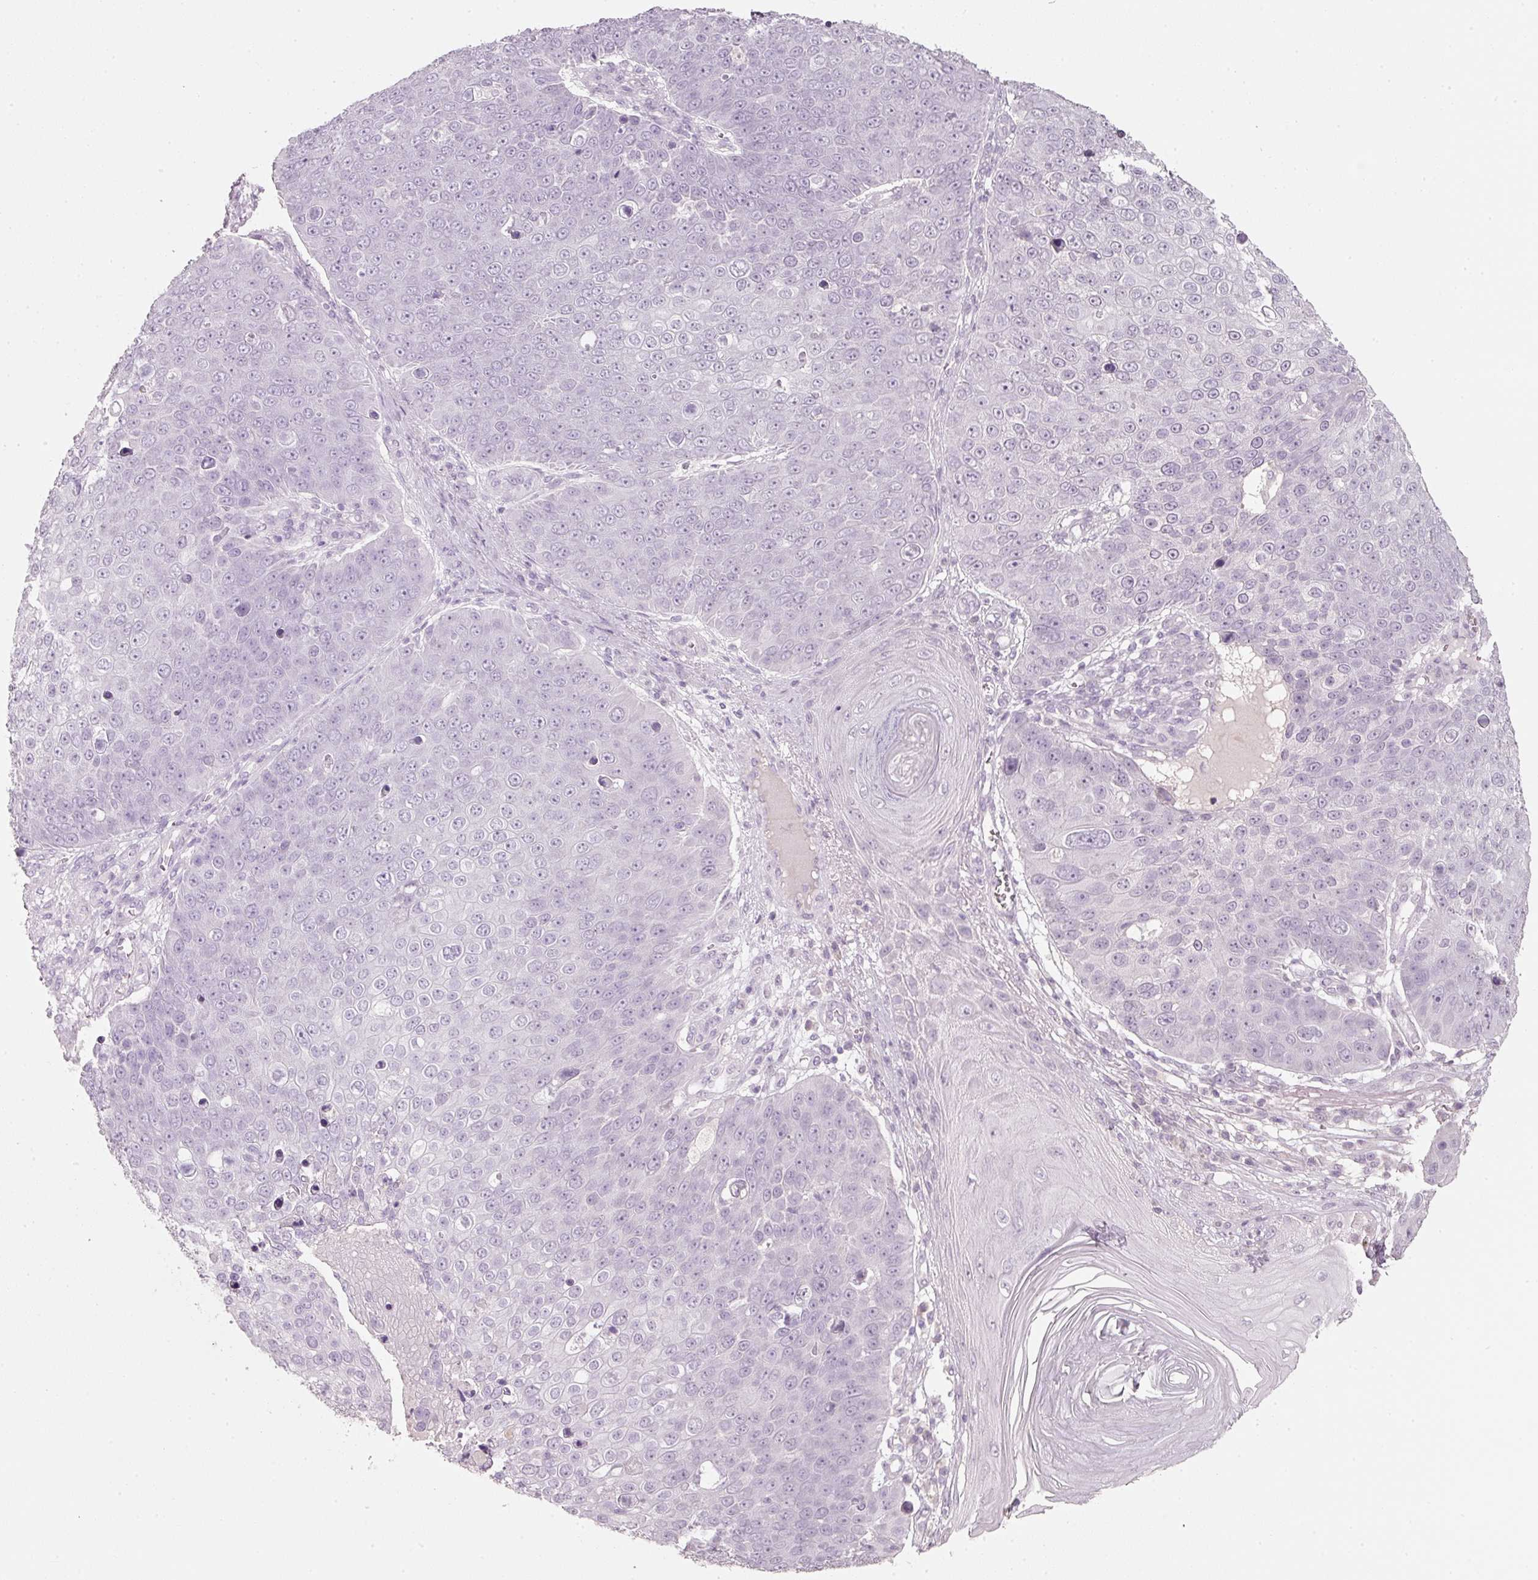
{"staining": {"intensity": "negative", "quantity": "none", "location": "none"}, "tissue": "skin cancer", "cell_type": "Tumor cells", "image_type": "cancer", "snomed": [{"axis": "morphology", "description": "Squamous cell carcinoma, NOS"}, {"axis": "topography", "description": "Skin"}], "caption": "The photomicrograph reveals no significant expression in tumor cells of skin cancer. Brightfield microscopy of immunohistochemistry stained with DAB (brown) and hematoxylin (blue), captured at high magnification.", "gene": "STEAP1", "patient": {"sex": "male", "age": 71}}